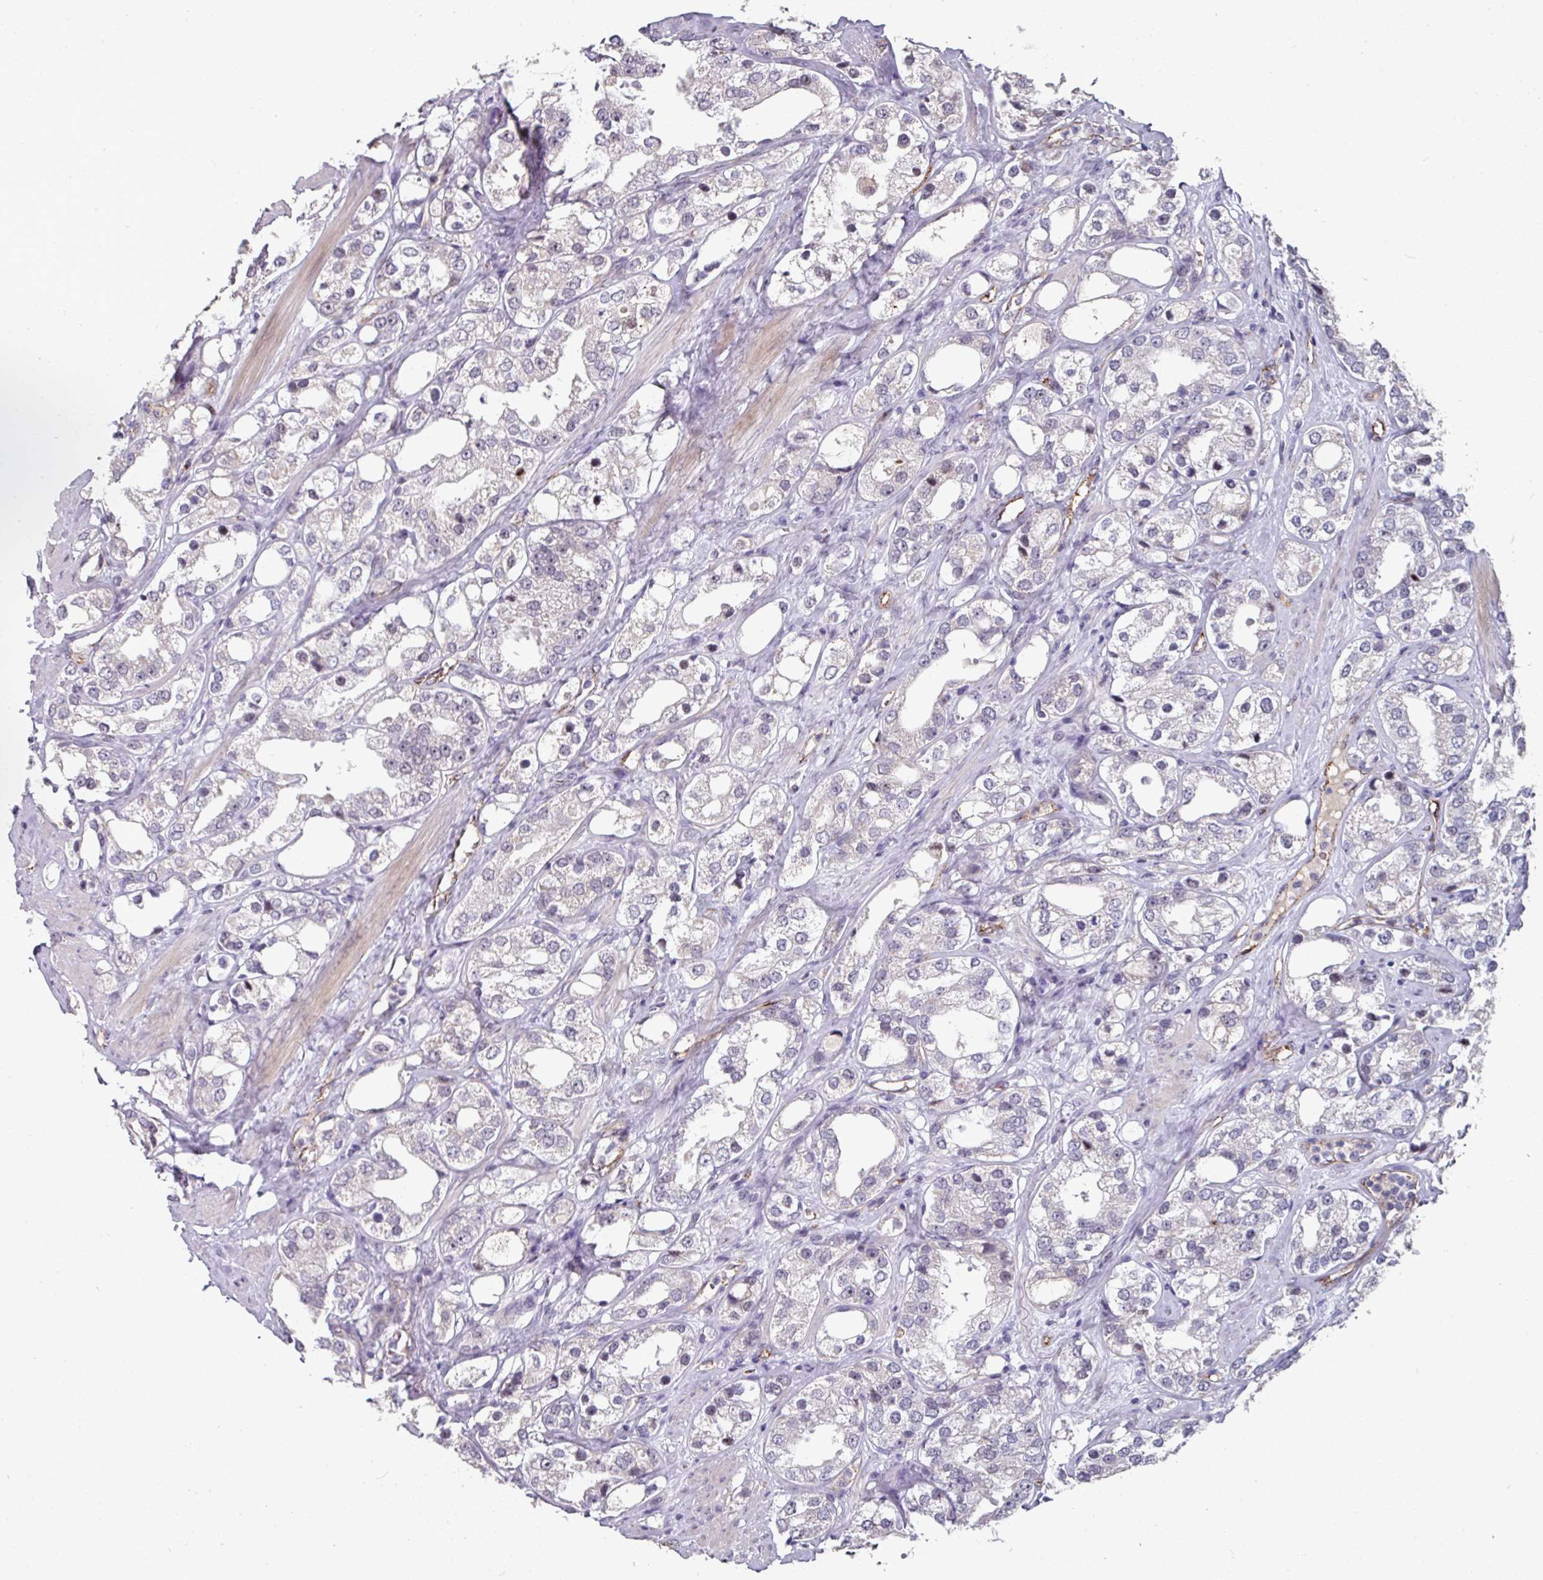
{"staining": {"intensity": "negative", "quantity": "none", "location": "none"}, "tissue": "prostate cancer", "cell_type": "Tumor cells", "image_type": "cancer", "snomed": [{"axis": "morphology", "description": "Adenocarcinoma, NOS"}, {"axis": "topography", "description": "Prostate"}], "caption": "There is no significant staining in tumor cells of prostate adenocarcinoma. (Brightfield microscopy of DAB immunohistochemistry at high magnification).", "gene": "SIDT2", "patient": {"sex": "male", "age": 79}}